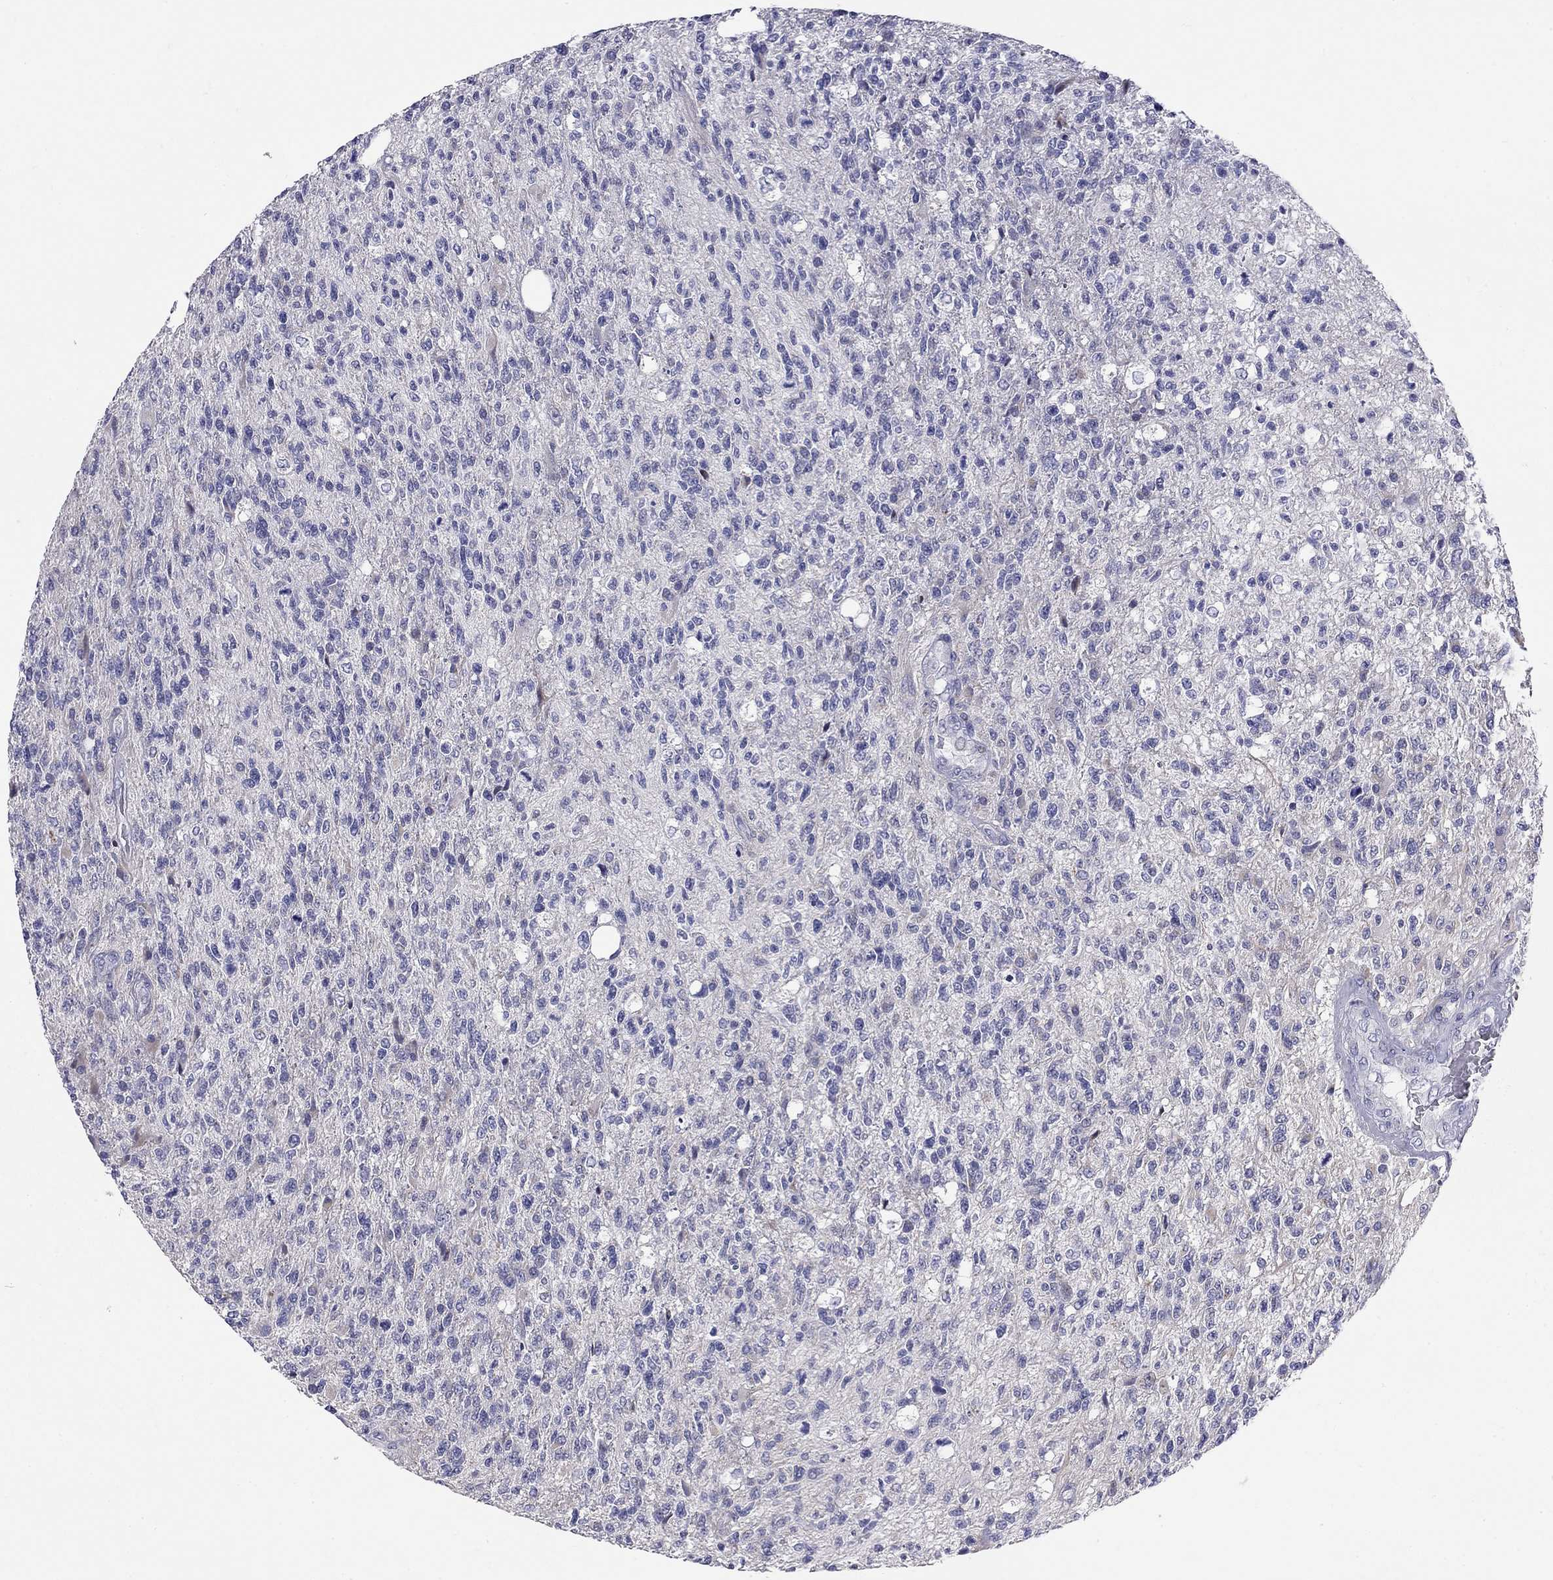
{"staining": {"intensity": "negative", "quantity": "none", "location": "none"}, "tissue": "glioma", "cell_type": "Tumor cells", "image_type": "cancer", "snomed": [{"axis": "morphology", "description": "Glioma, malignant, High grade"}, {"axis": "topography", "description": "Brain"}], "caption": "Glioma was stained to show a protein in brown. There is no significant positivity in tumor cells.", "gene": "C8orf88", "patient": {"sex": "male", "age": 56}}